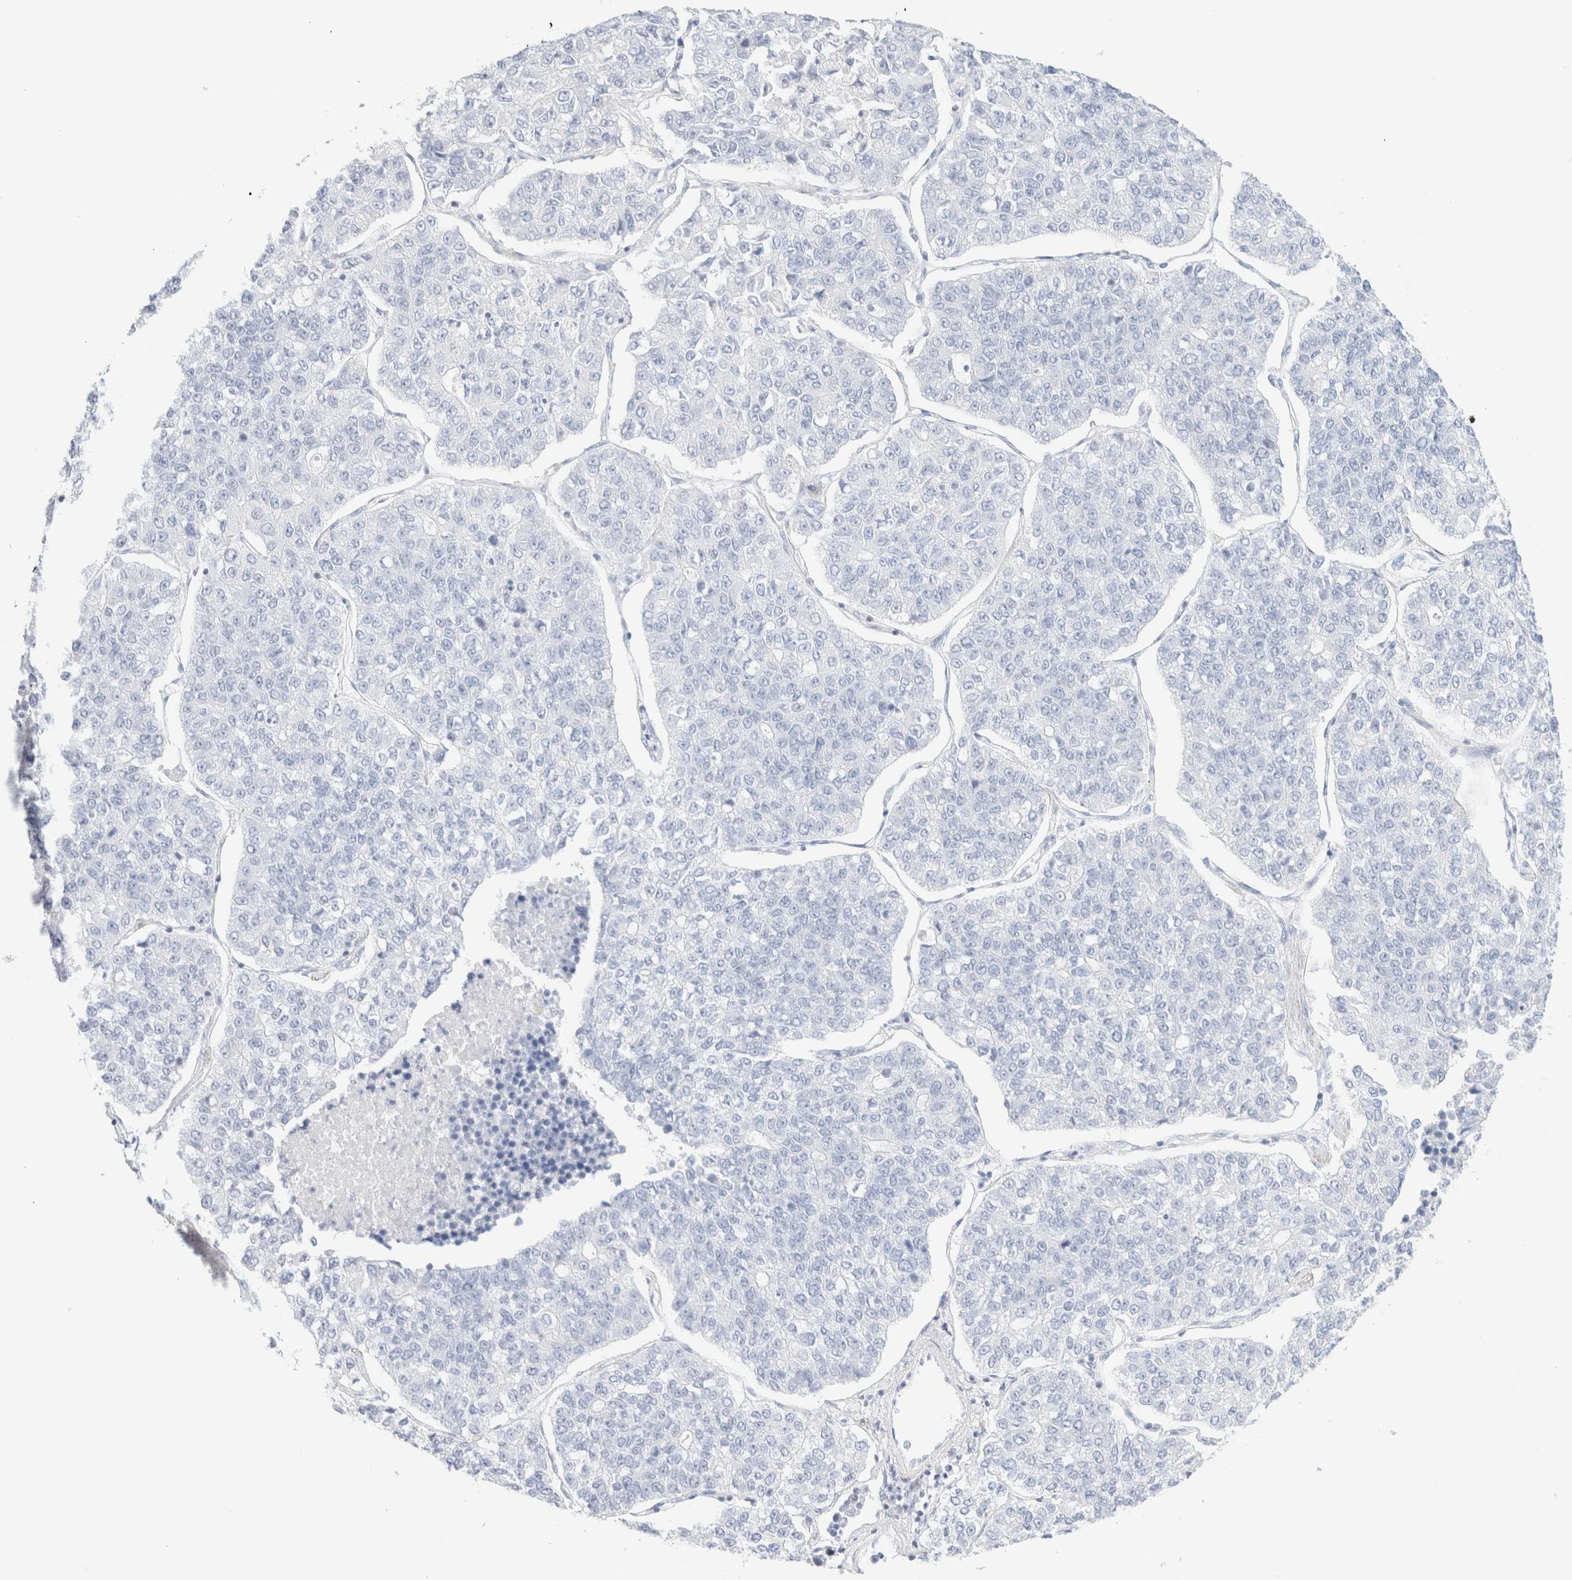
{"staining": {"intensity": "negative", "quantity": "none", "location": "none"}, "tissue": "lung cancer", "cell_type": "Tumor cells", "image_type": "cancer", "snomed": [{"axis": "morphology", "description": "Adenocarcinoma, NOS"}, {"axis": "topography", "description": "Lung"}], "caption": "Tumor cells are negative for brown protein staining in lung adenocarcinoma.", "gene": "IKZF3", "patient": {"sex": "male", "age": 49}}